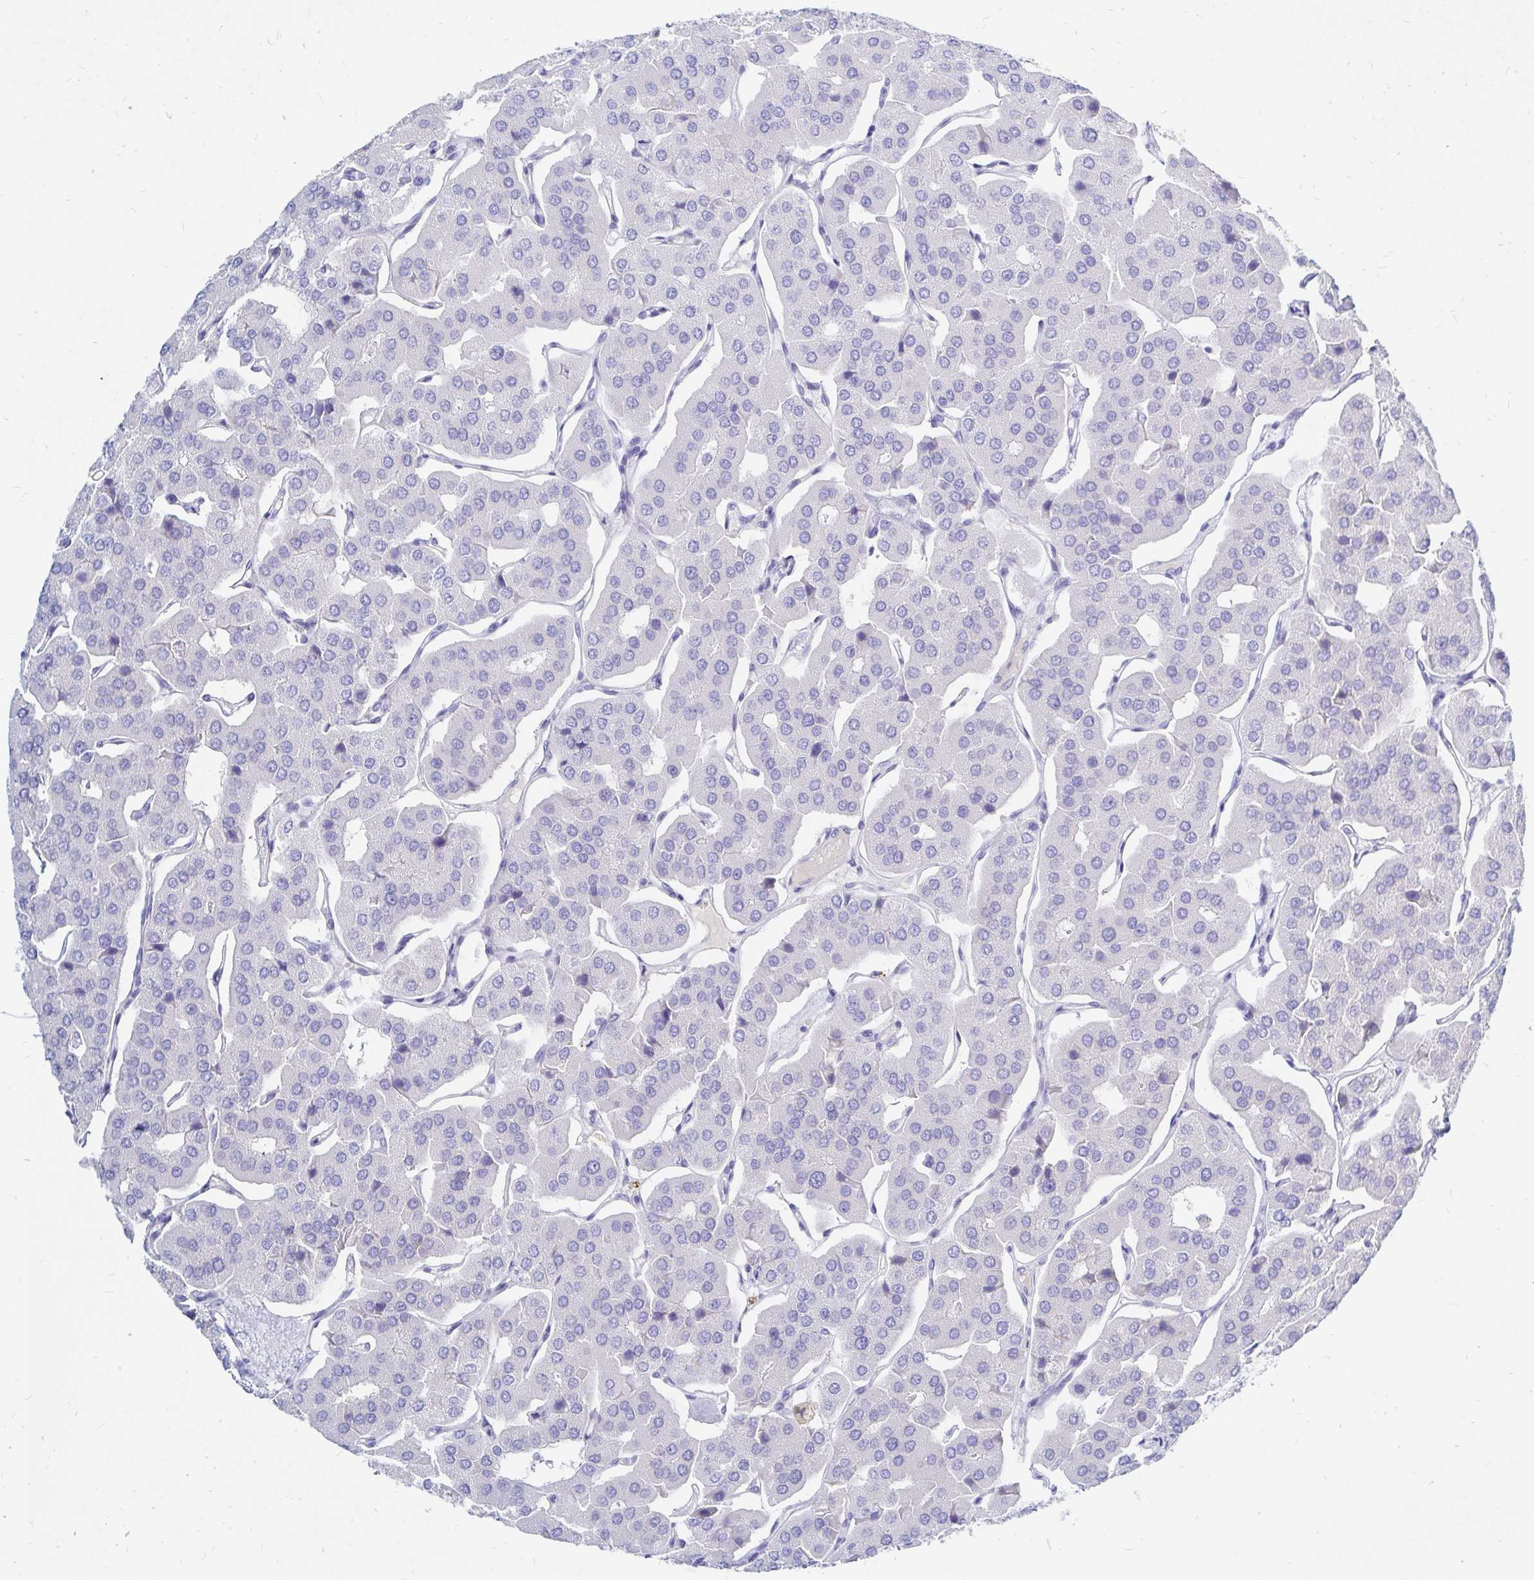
{"staining": {"intensity": "negative", "quantity": "none", "location": "none"}, "tissue": "parathyroid gland", "cell_type": "Glandular cells", "image_type": "normal", "snomed": [{"axis": "morphology", "description": "Normal tissue, NOS"}, {"axis": "morphology", "description": "Adenoma, NOS"}, {"axis": "topography", "description": "Parathyroid gland"}], "caption": "An immunohistochemistry (IHC) image of benign parathyroid gland is shown. There is no staining in glandular cells of parathyroid gland. (Brightfield microscopy of DAB IHC at high magnification).", "gene": "NR2E1", "patient": {"sex": "female", "age": 86}}